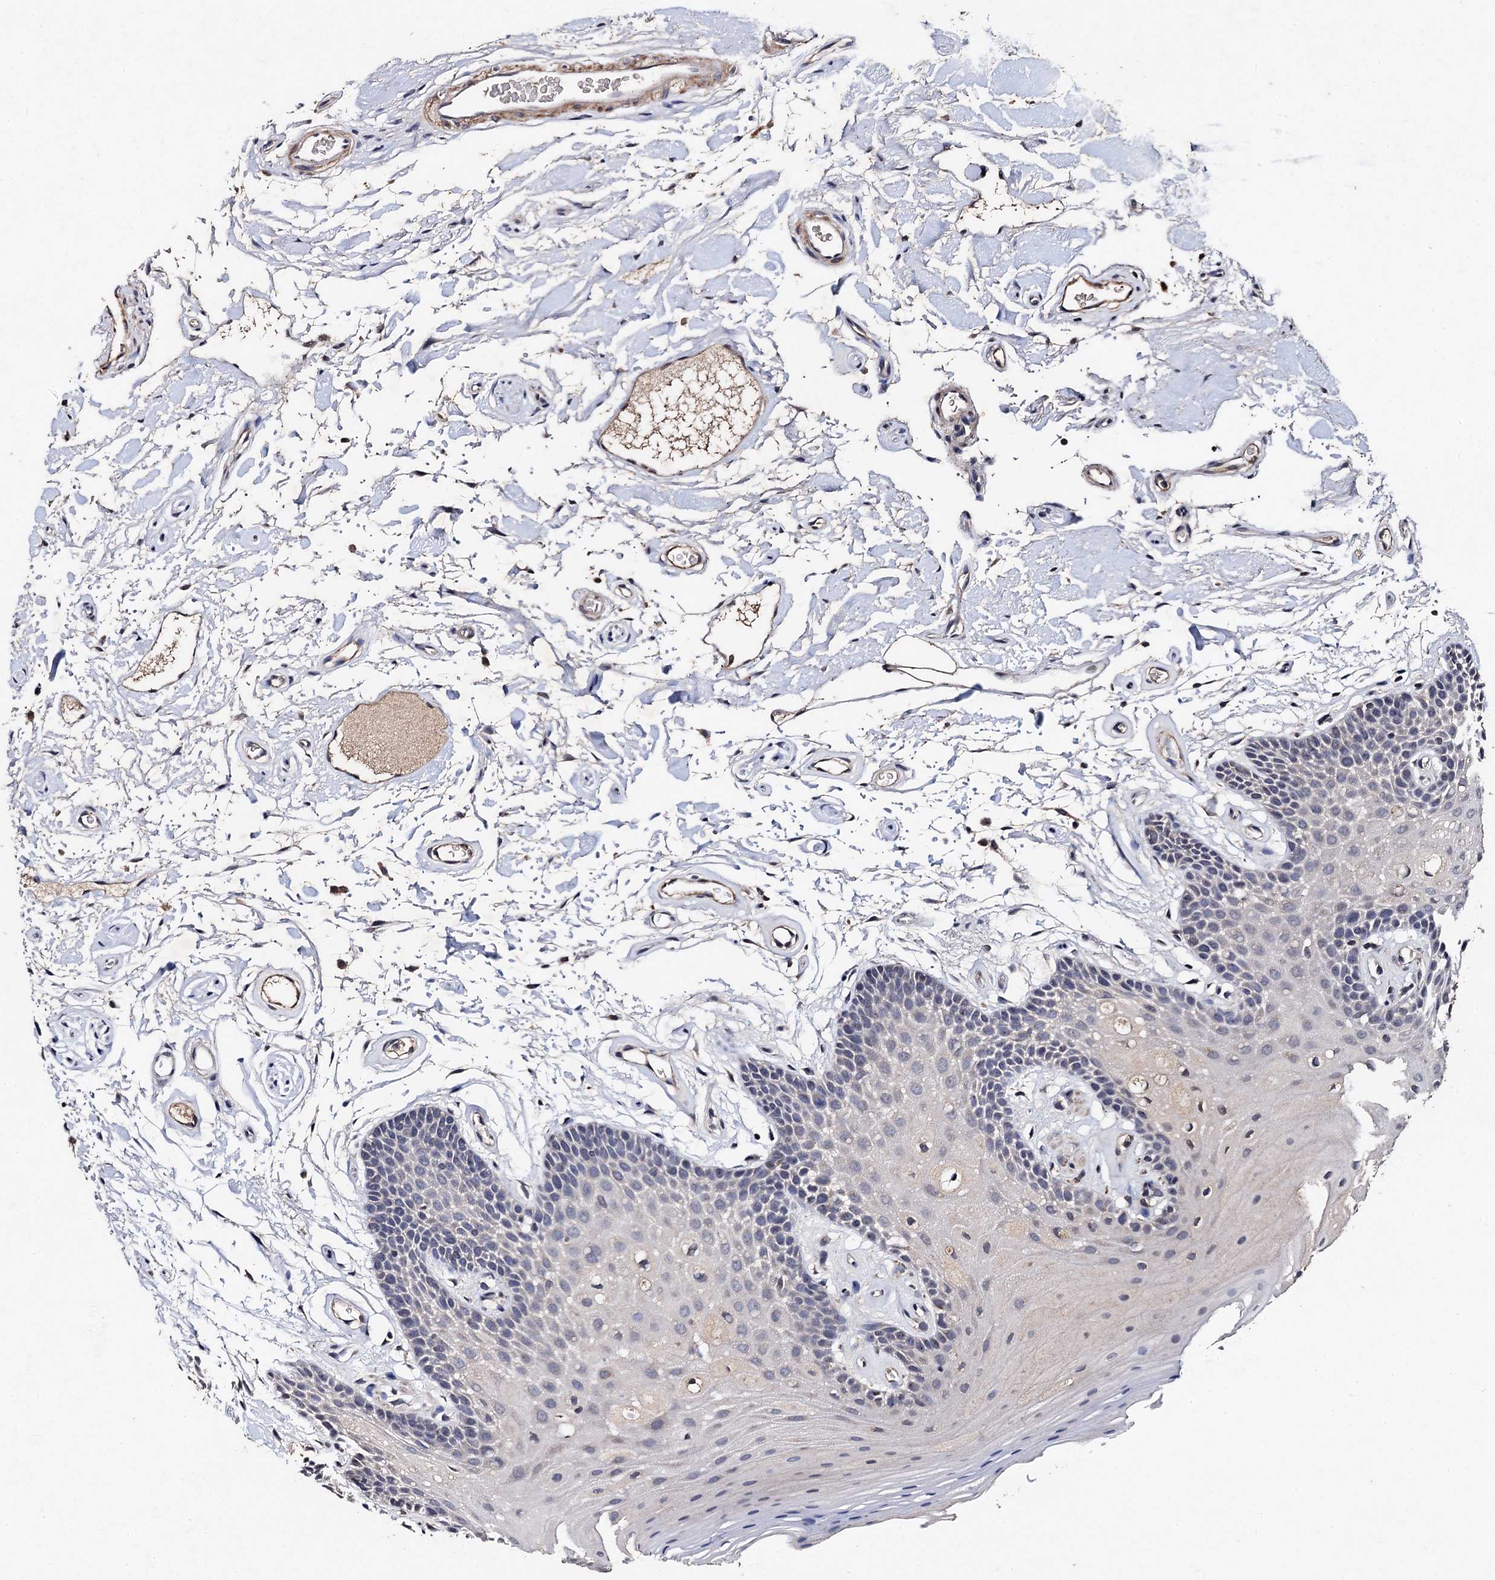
{"staining": {"intensity": "negative", "quantity": "none", "location": "none"}, "tissue": "oral mucosa", "cell_type": "Squamous epithelial cells", "image_type": "normal", "snomed": [{"axis": "morphology", "description": "Normal tissue, NOS"}, {"axis": "topography", "description": "Oral tissue"}], "caption": "IHC of normal human oral mucosa demonstrates no expression in squamous epithelial cells.", "gene": "PPTC7", "patient": {"sex": "male", "age": 62}}